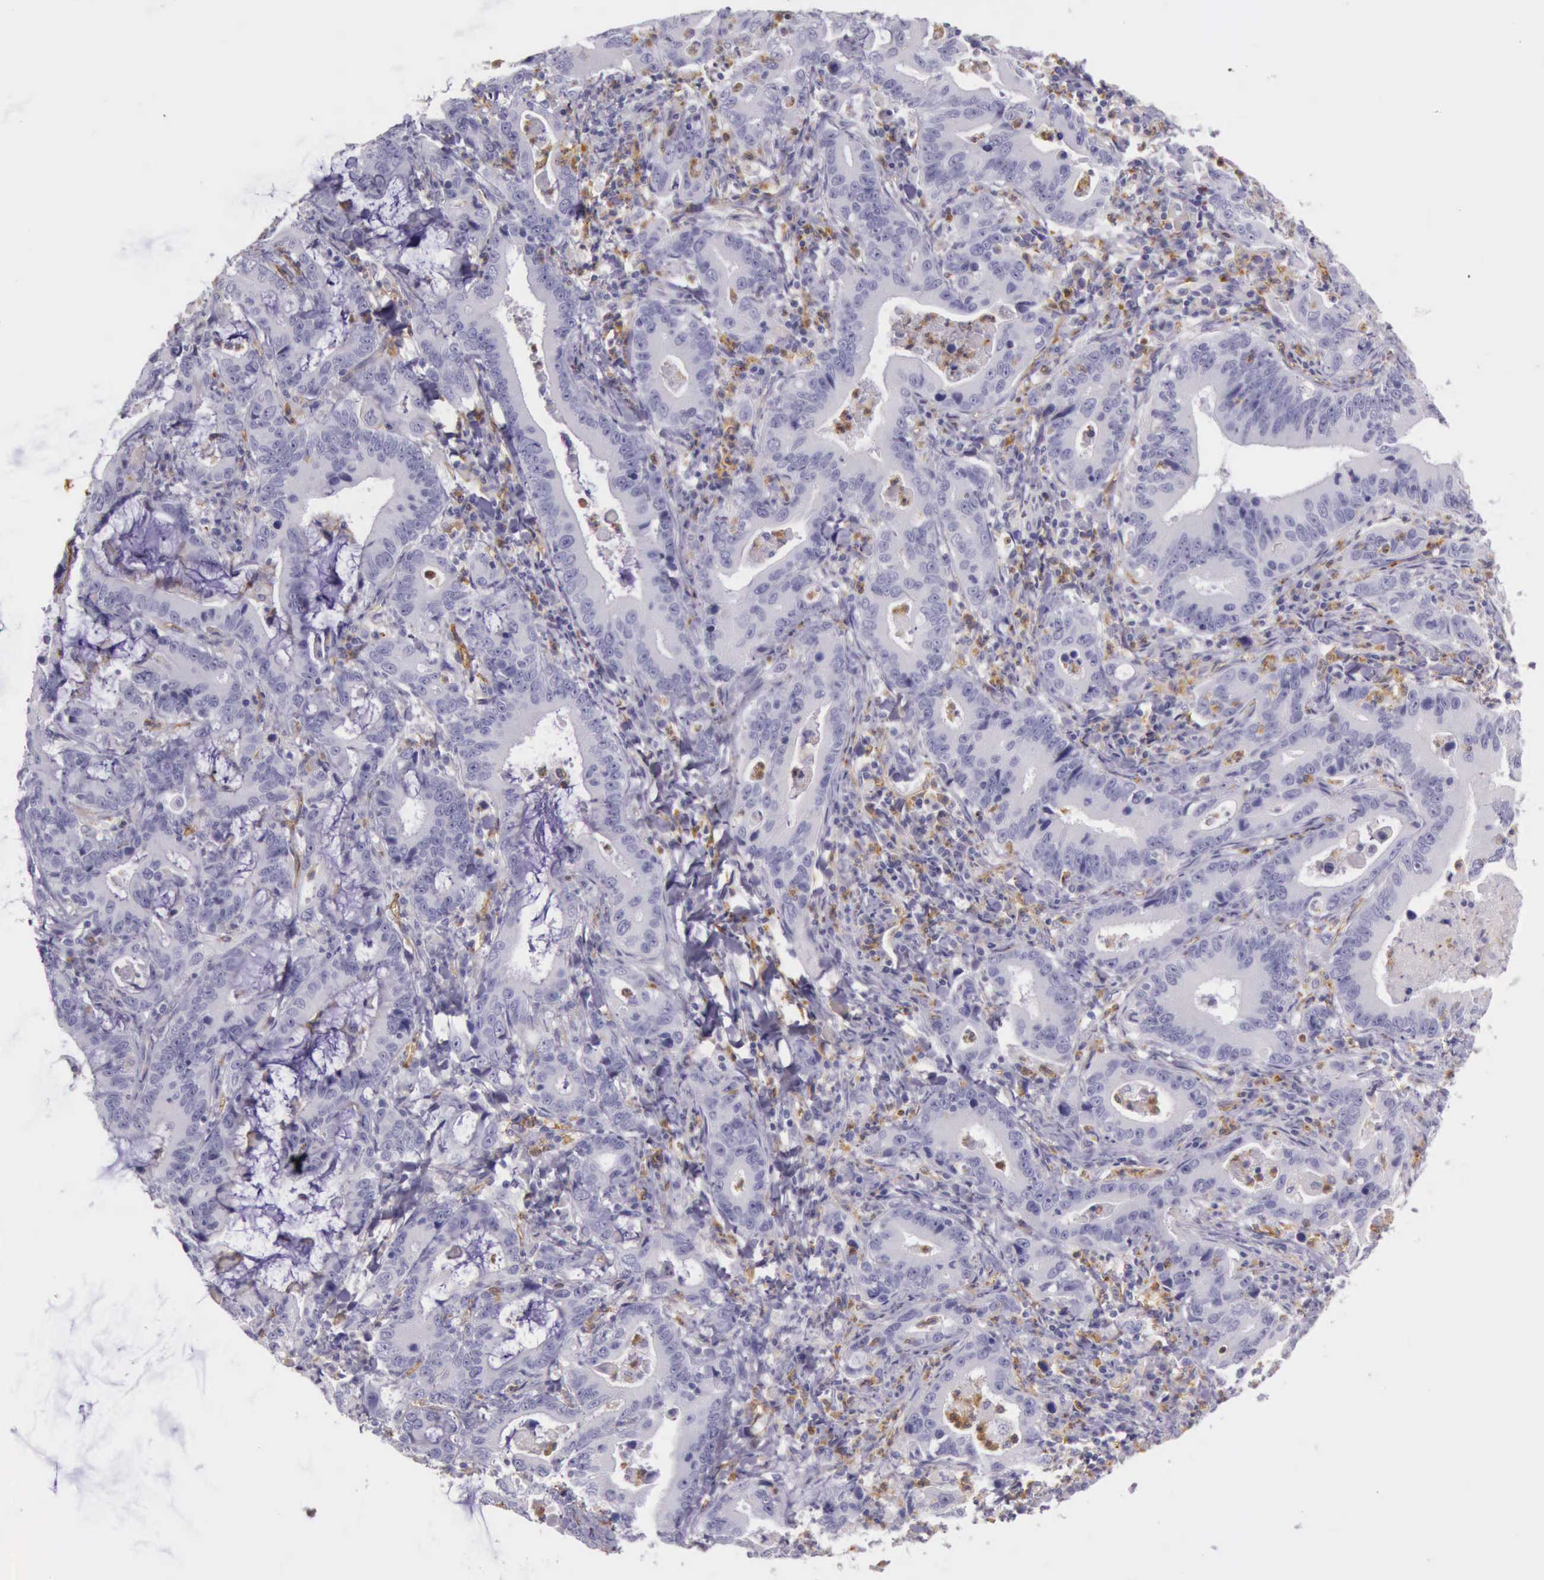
{"staining": {"intensity": "negative", "quantity": "none", "location": "none"}, "tissue": "stomach cancer", "cell_type": "Tumor cells", "image_type": "cancer", "snomed": [{"axis": "morphology", "description": "Adenocarcinoma, NOS"}, {"axis": "topography", "description": "Stomach, upper"}], "caption": "High power microscopy micrograph of an IHC image of stomach cancer, revealing no significant staining in tumor cells. (DAB (3,3'-diaminobenzidine) immunohistochemistry, high magnification).", "gene": "TCEANC", "patient": {"sex": "male", "age": 63}}